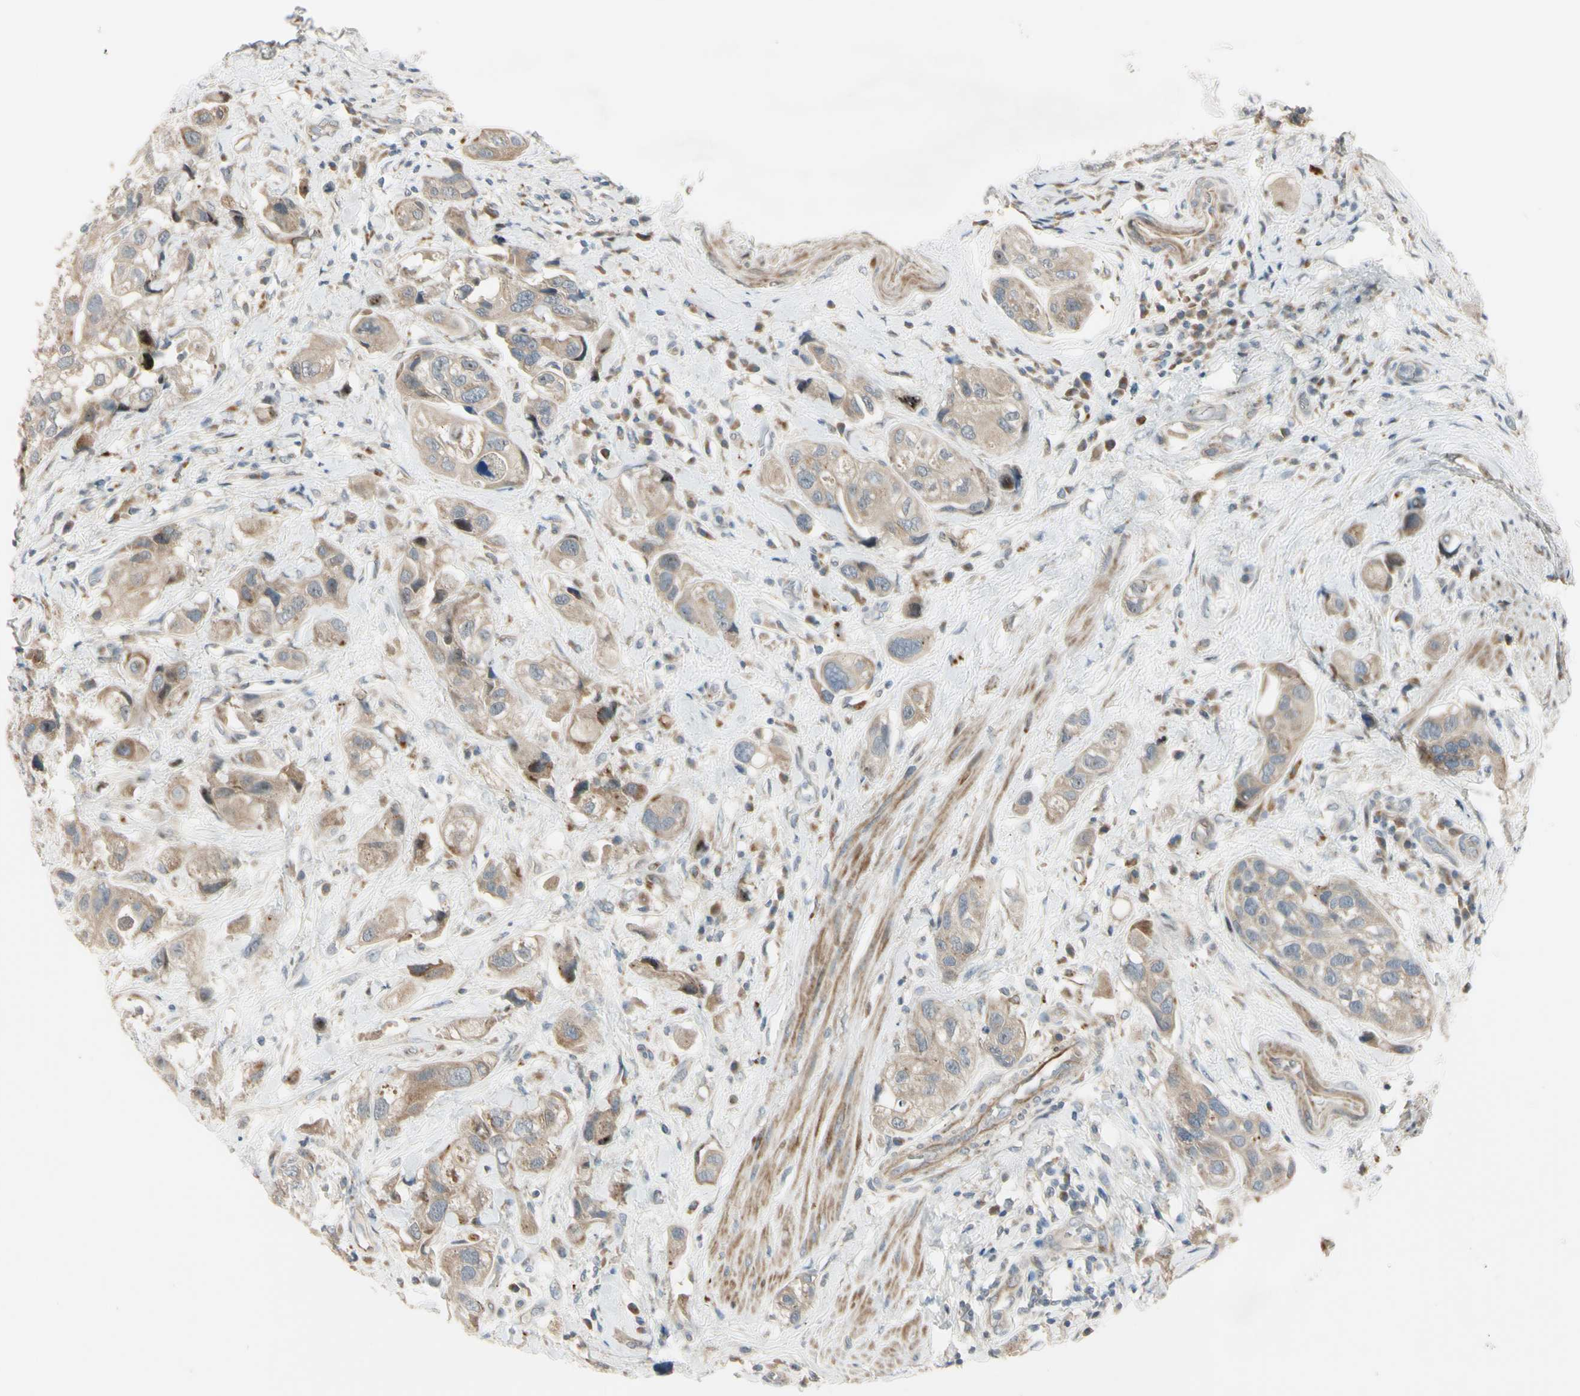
{"staining": {"intensity": "weak", "quantity": ">75%", "location": "cytoplasmic/membranous"}, "tissue": "urothelial cancer", "cell_type": "Tumor cells", "image_type": "cancer", "snomed": [{"axis": "morphology", "description": "Urothelial carcinoma, High grade"}, {"axis": "topography", "description": "Urinary bladder"}], "caption": "Human urothelial cancer stained with a protein marker shows weak staining in tumor cells.", "gene": "NDFIP1", "patient": {"sex": "female", "age": 64}}